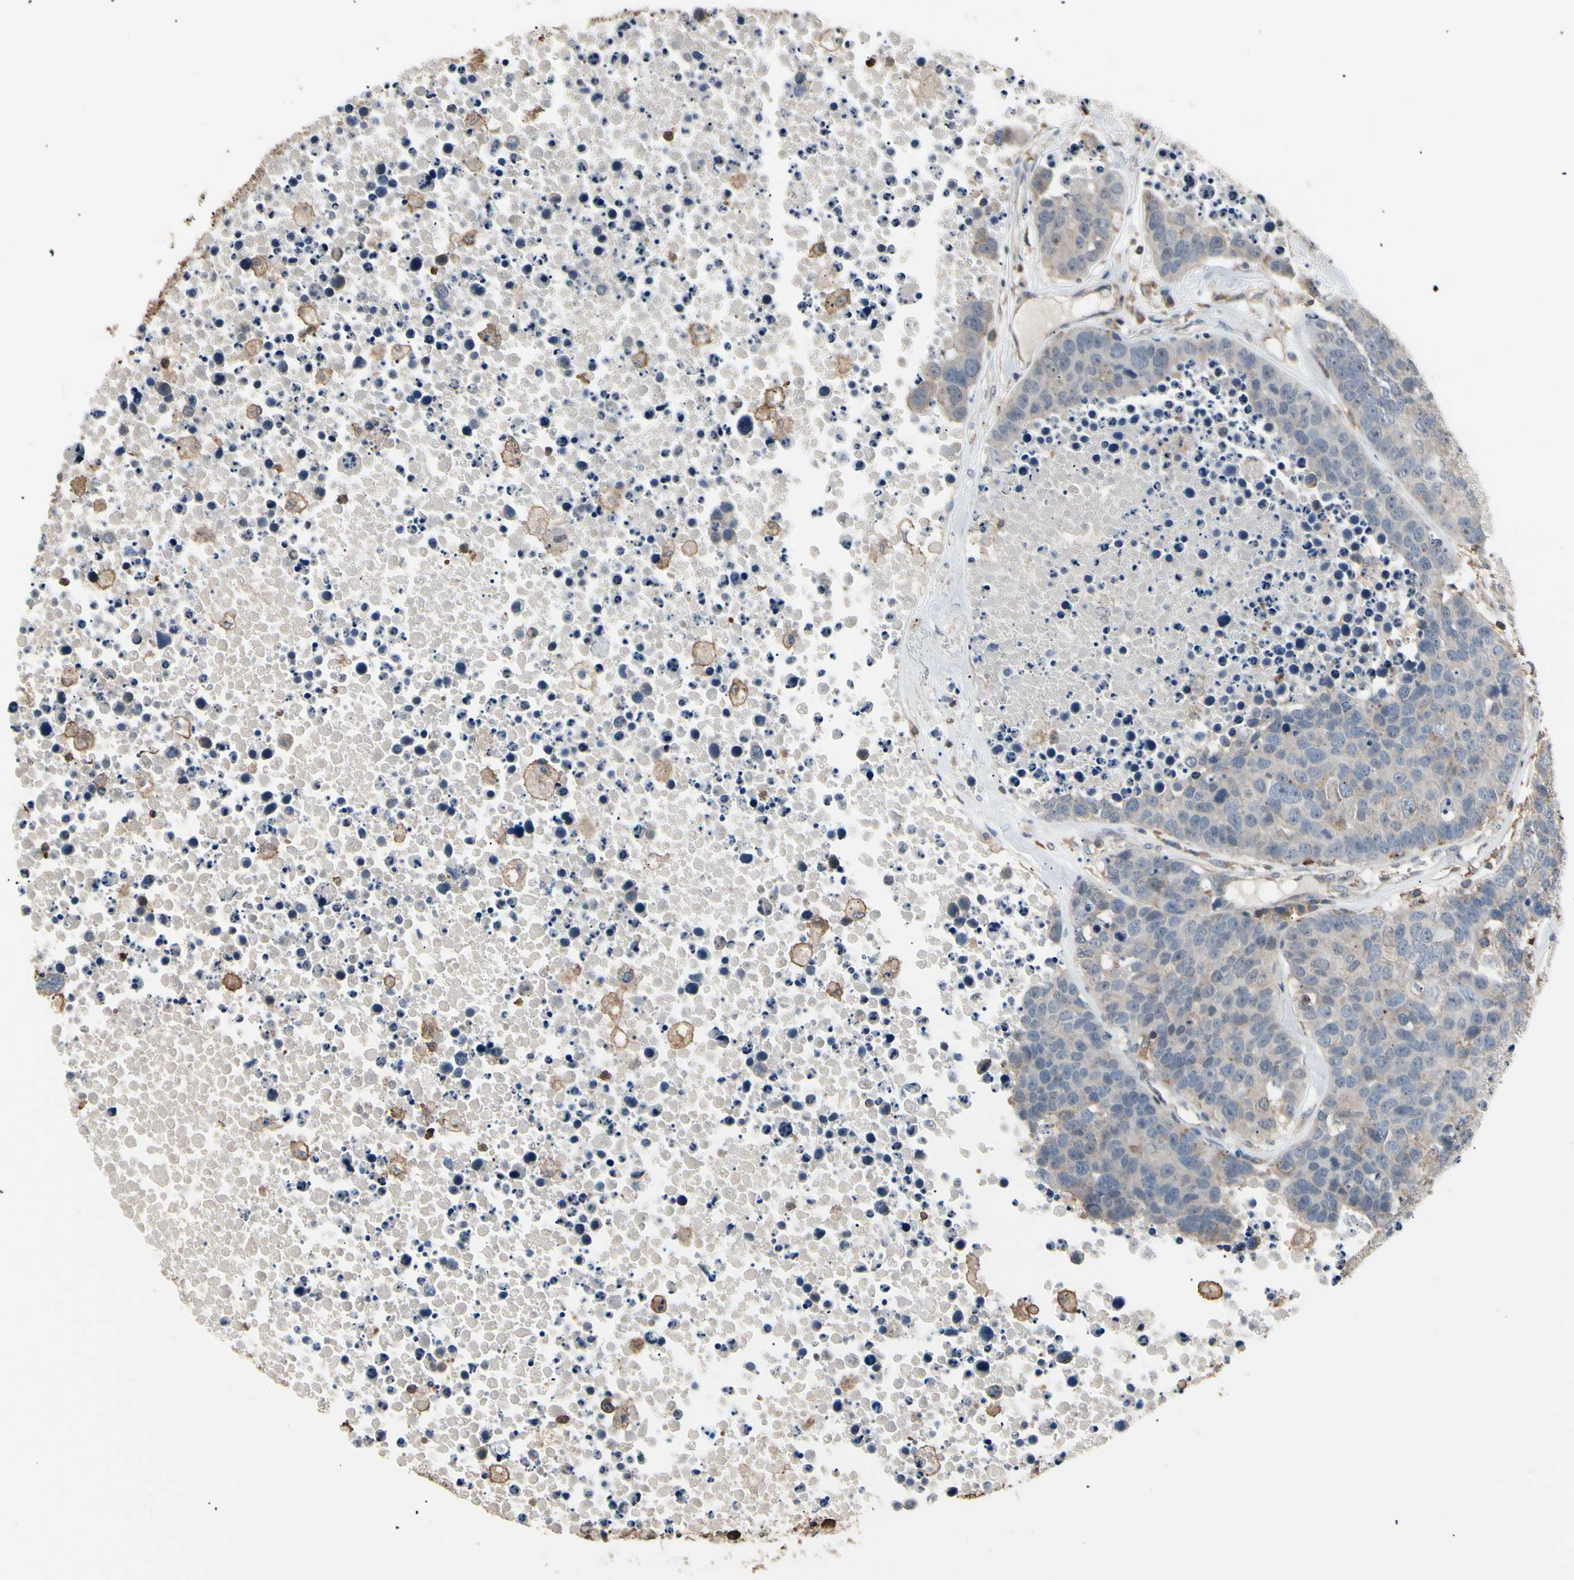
{"staining": {"intensity": "weak", "quantity": "<25%", "location": "cytoplasmic/membranous"}, "tissue": "carcinoid", "cell_type": "Tumor cells", "image_type": "cancer", "snomed": [{"axis": "morphology", "description": "Carcinoid, malignant, NOS"}, {"axis": "topography", "description": "Lung"}], "caption": "An image of carcinoid stained for a protein demonstrates no brown staining in tumor cells. (Immunohistochemistry, brightfield microscopy, high magnification).", "gene": "MAPK13", "patient": {"sex": "male", "age": 60}}